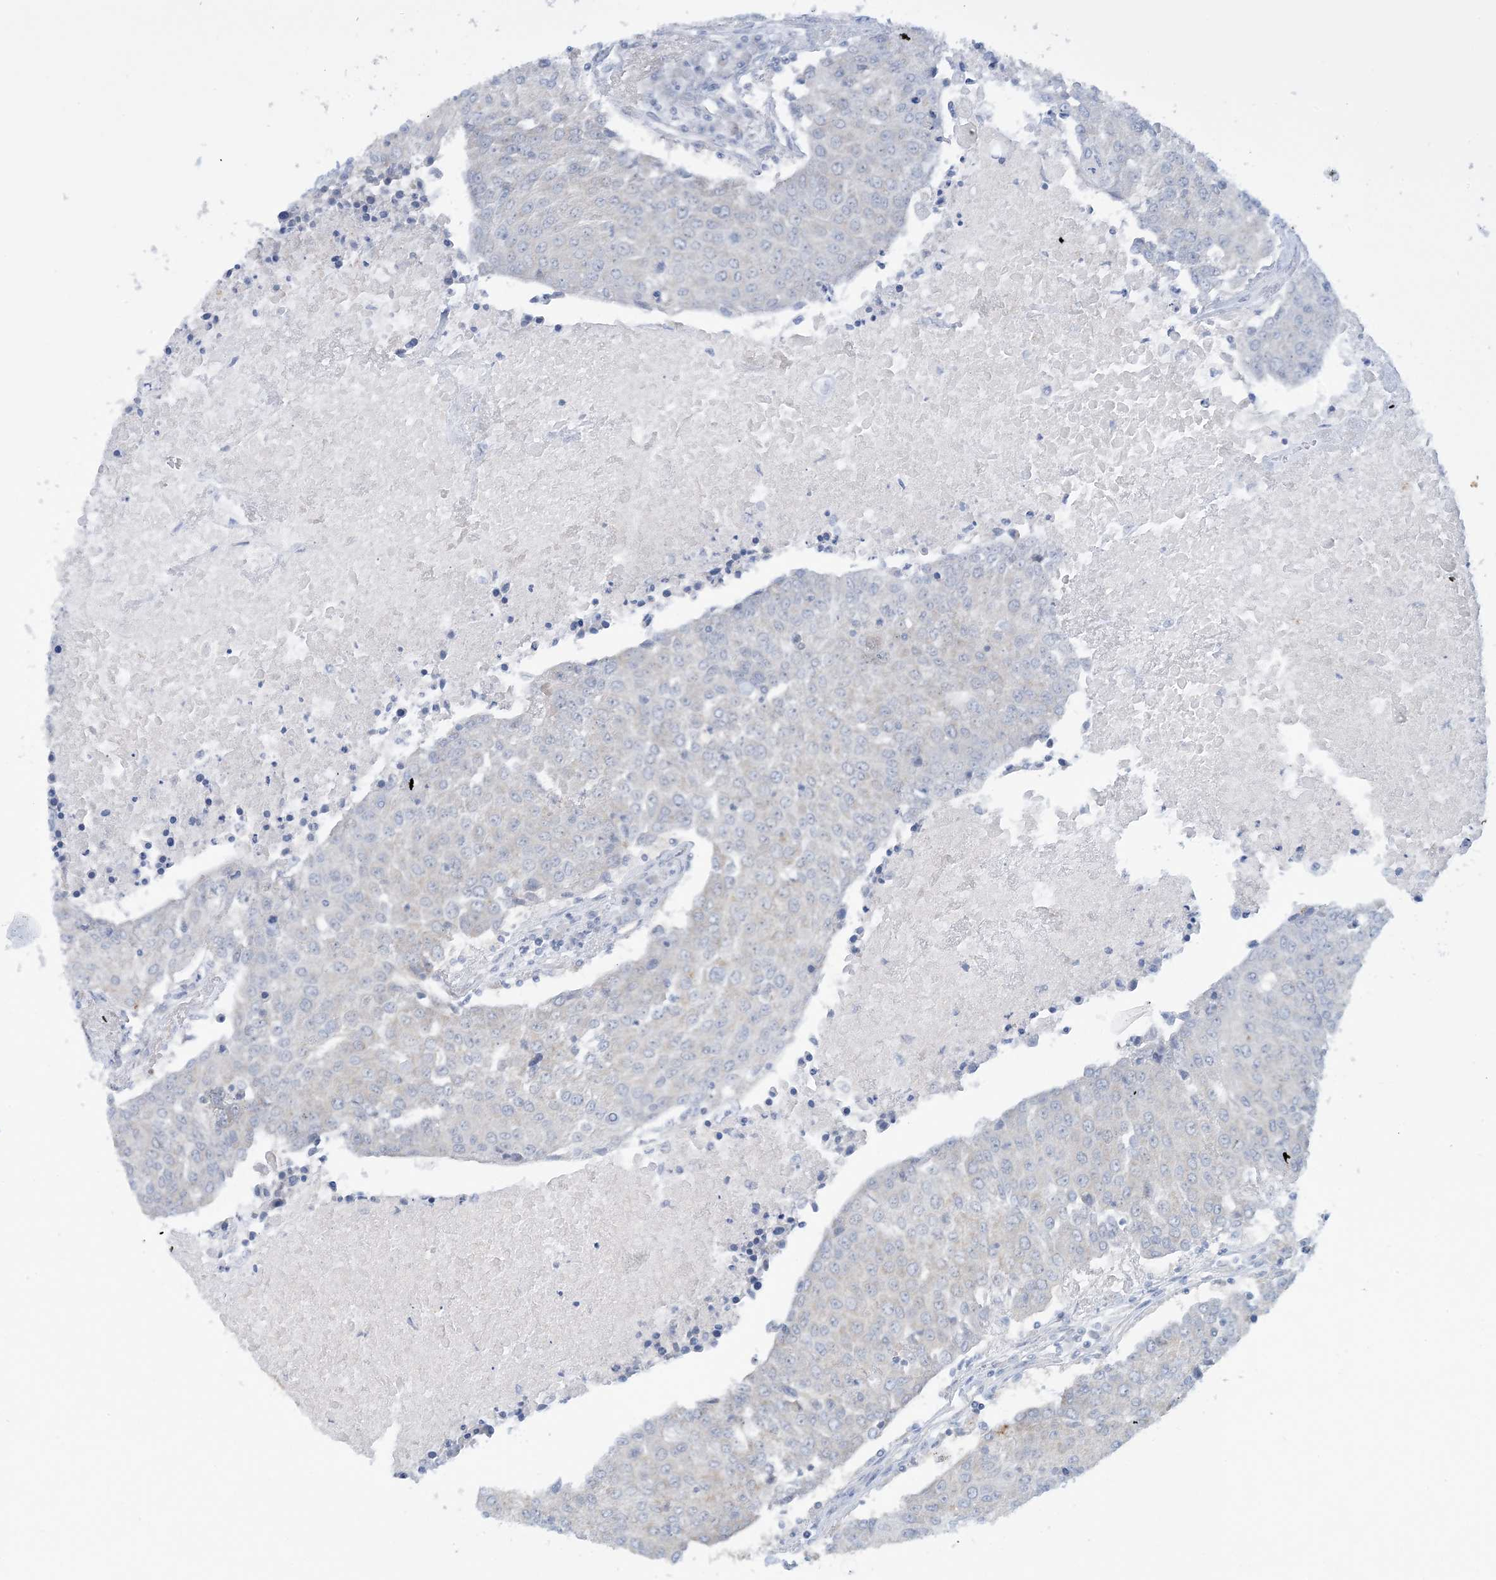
{"staining": {"intensity": "negative", "quantity": "none", "location": "none"}, "tissue": "urothelial cancer", "cell_type": "Tumor cells", "image_type": "cancer", "snomed": [{"axis": "morphology", "description": "Urothelial carcinoma, High grade"}, {"axis": "topography", "description": "Urinary bladder"}], "caption": "Tumor cells are negative for protein expression in human high-grade urothelial carcinoma.", "gene": "MRPS18A", "patient": {"sex": "female", "age": 85}}